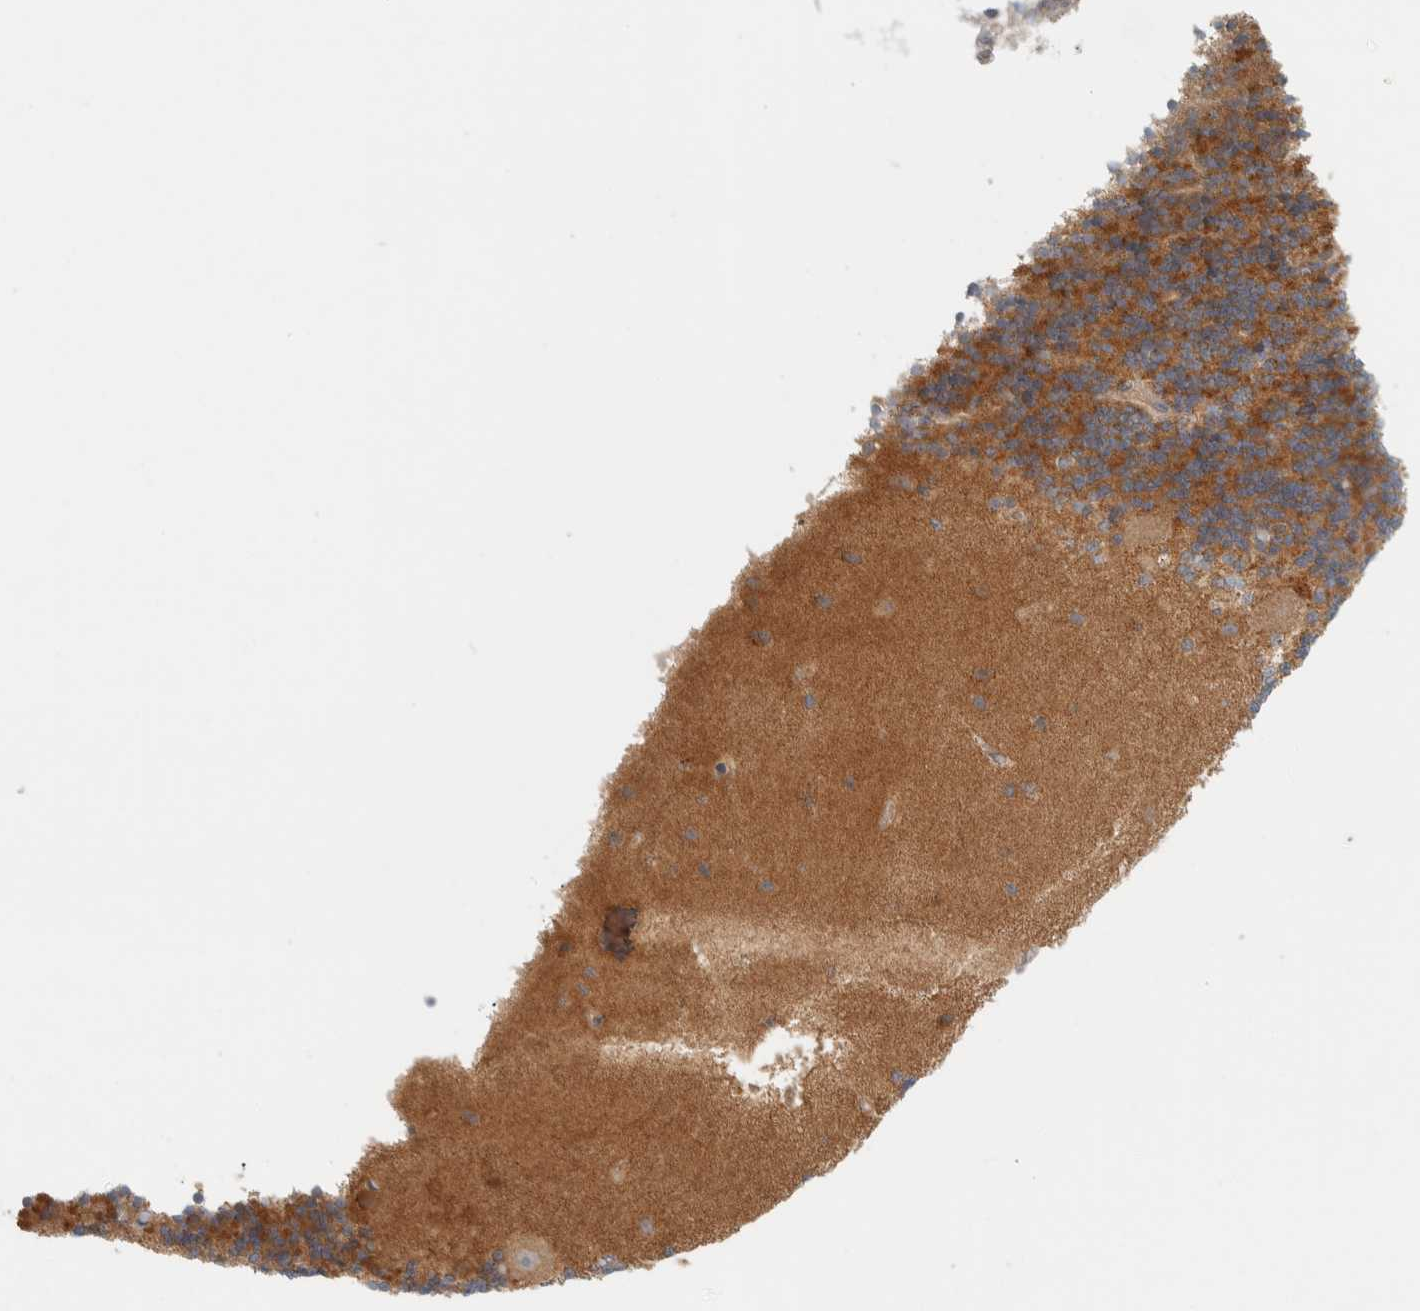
{"staining": {"intensity": "moderate", "quantity": ">75%", "location": "cytoplasmic/membranous"}, "tissue": "cerebellum", "cell_type": "Cells in granular layer", "image_type": "normal", "snomed": [{"axis": "morphology", "description": "Normal tissue, NOS"}, {"axis": "topography", "description": "Cerebellum"}], "caption": "Protein staining exhibits moderate cytoplasmic/membranous expression in approximately >75% of cells in granular layer in benign cerebellum.", "gene": "FAM167A", "patient": {"sex": "female", "age": 54}}